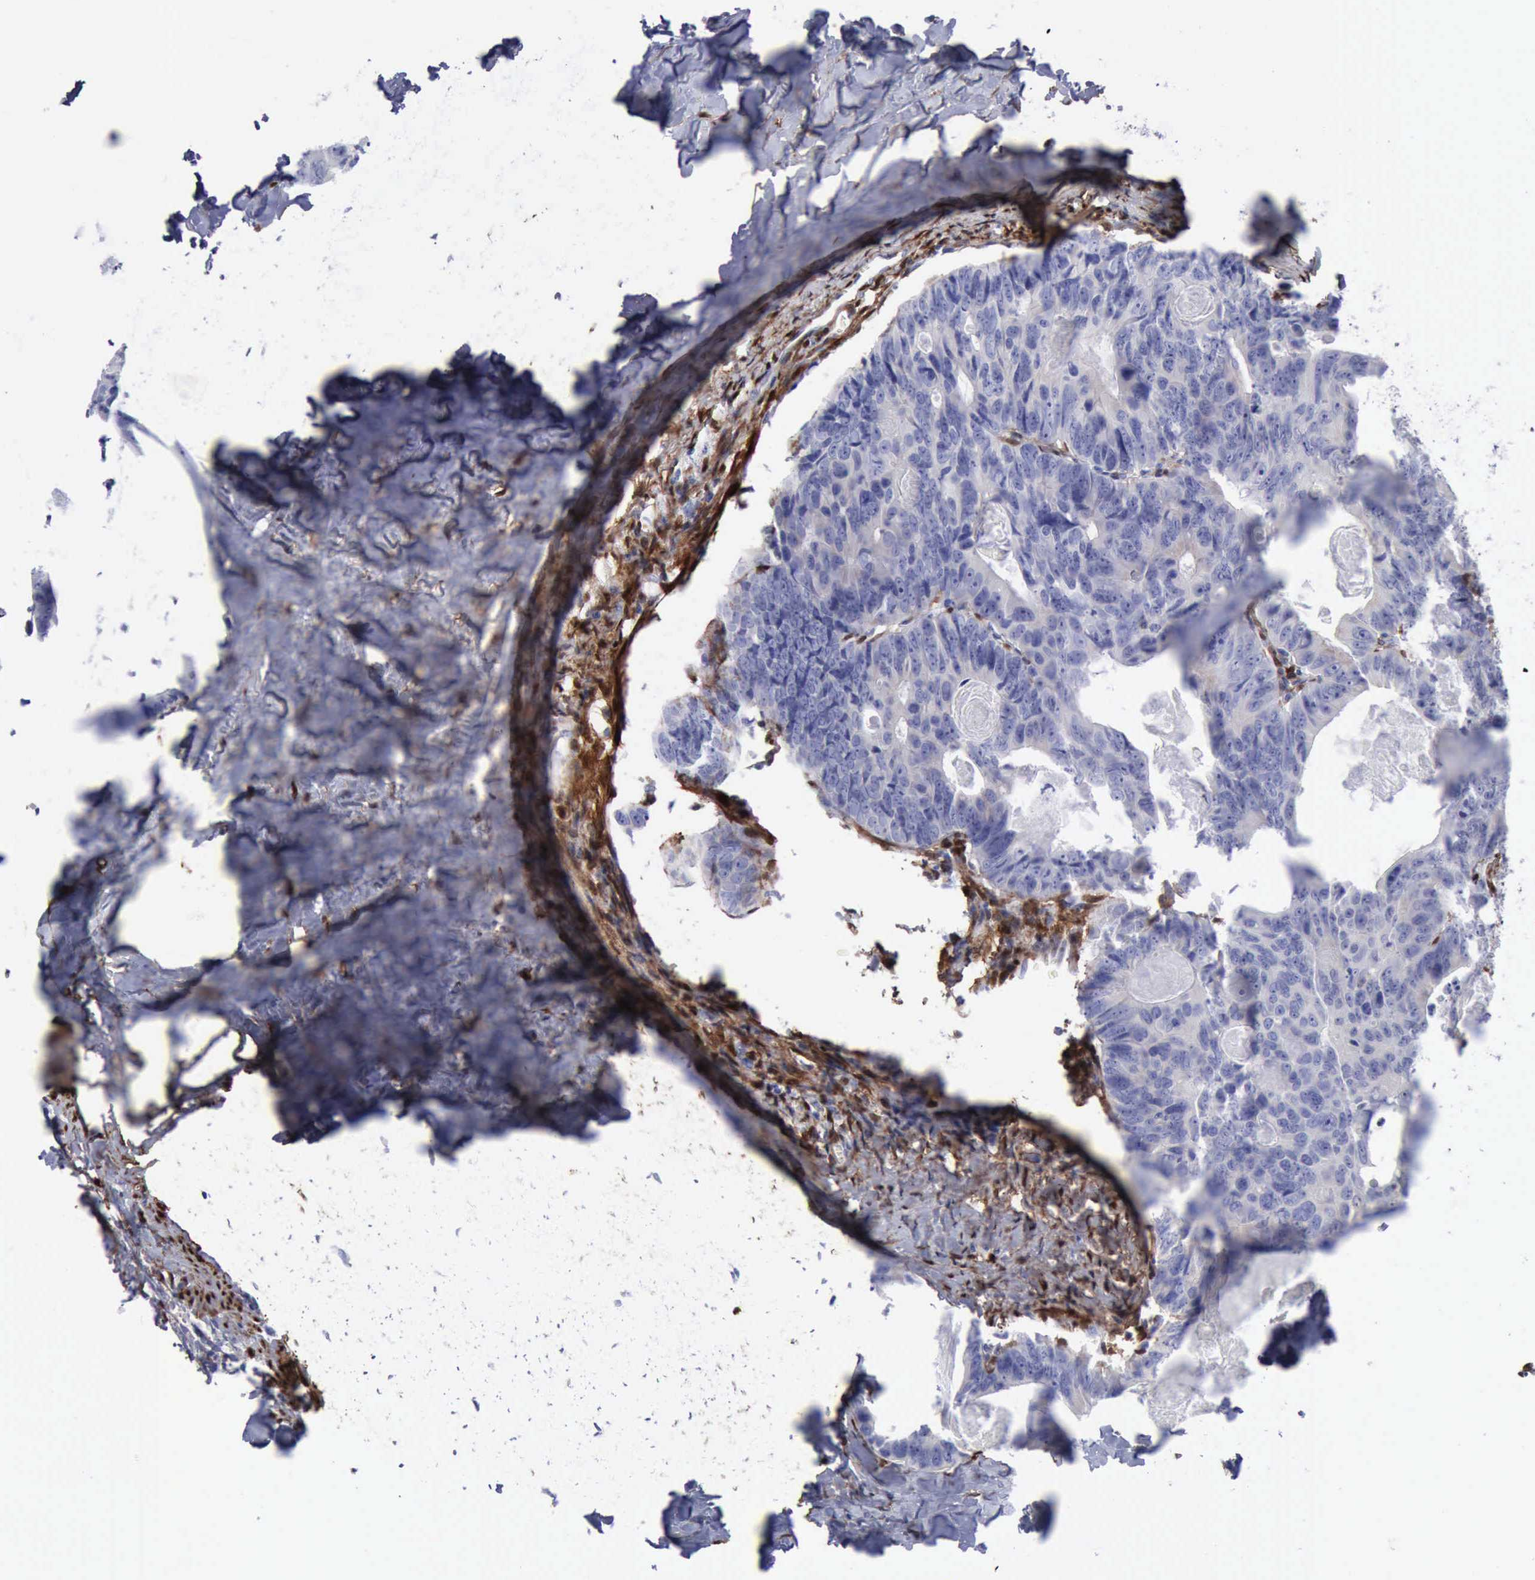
{"staining": {"intensity": "negative", "quantity": "none", "location": "none"}, "tissue": "colorectal cancer", "cell_type": "Tumor cells", "image_type": "cancer", "snomed": [{"axis": "morphology", "description": "Adenocarcinoma, NOS"}, {"axis": "topography", "description": "Colon"}], "caption": "Adenocarcinoma (colorectal) stained for a protein using IHC displays no positivity tumor cells.", "gene": "FHL1", "patient": {"sex": "female", "age": 55}}